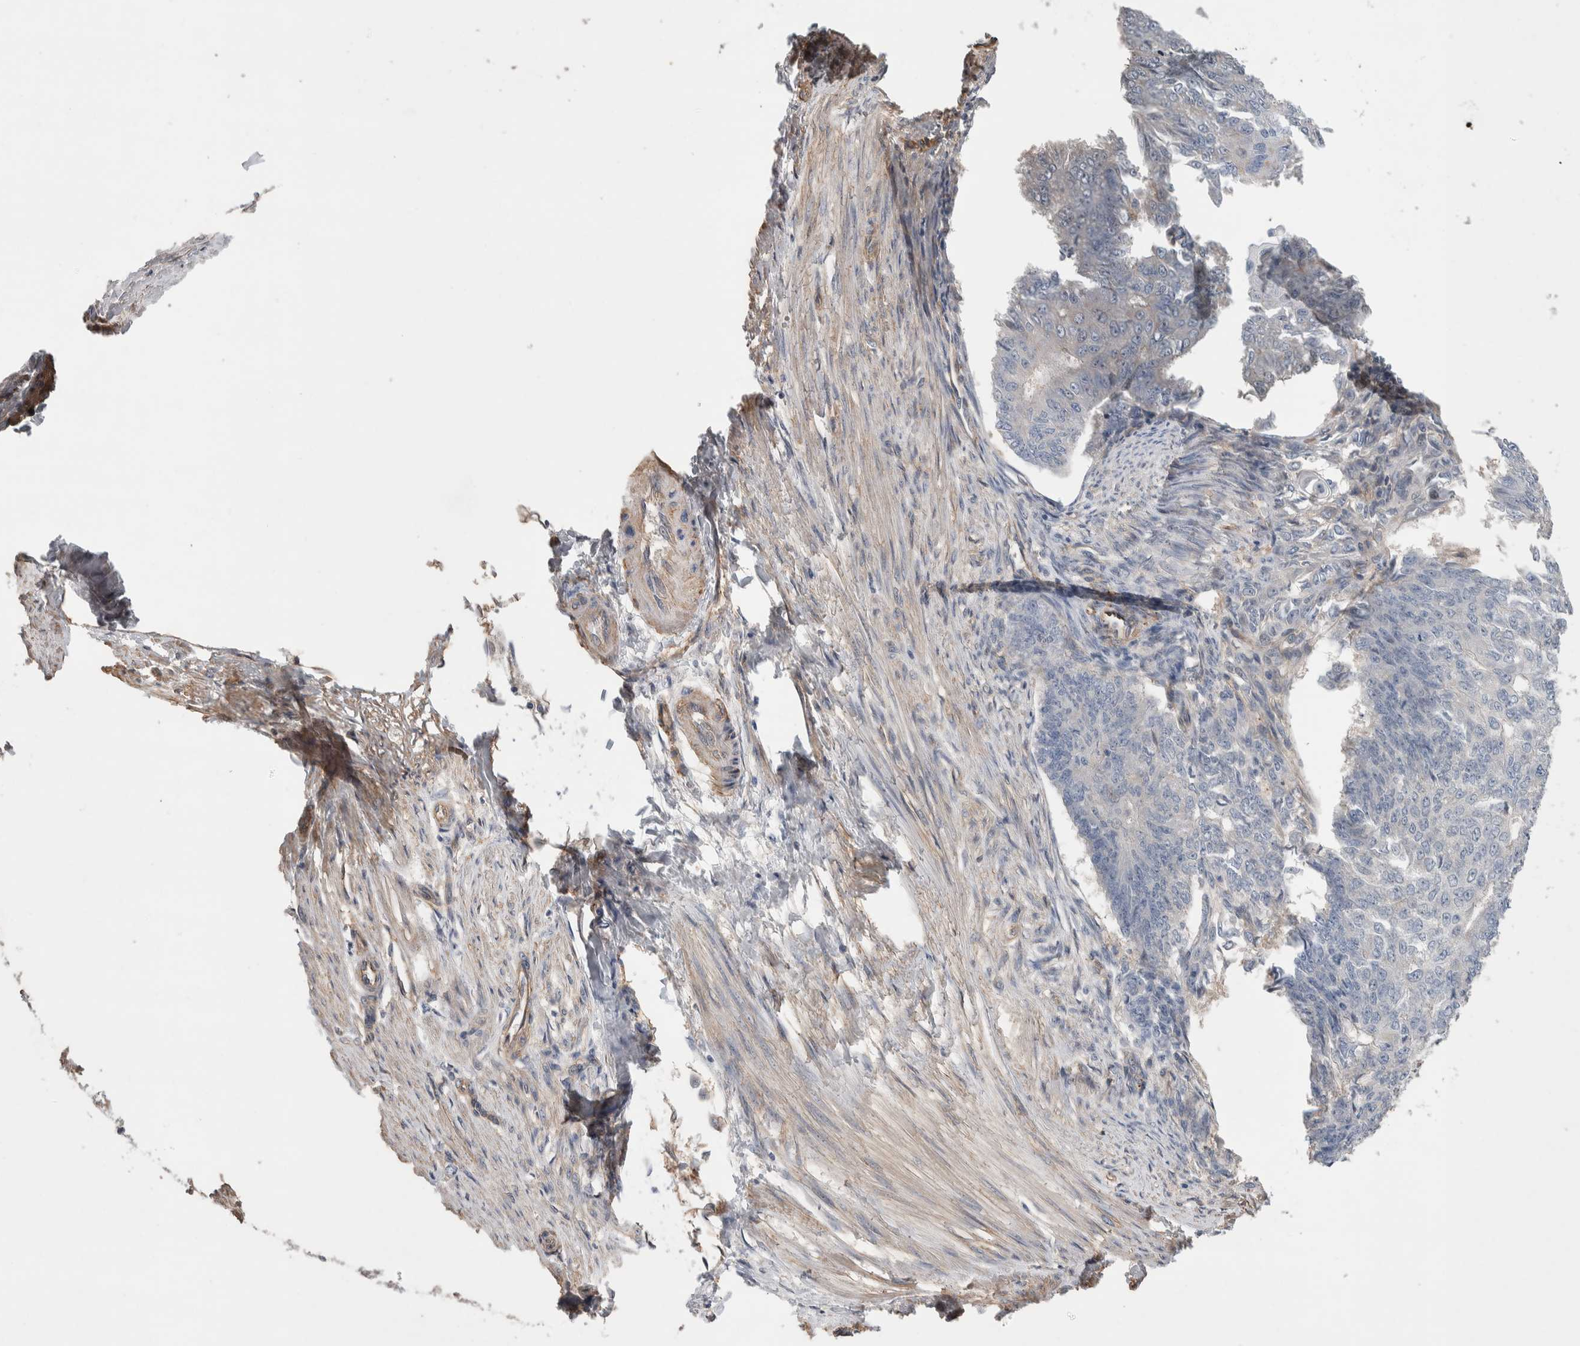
{"staining": {"intensity": "negative", "quantity": "none", "location": "none"}, "tissue": "endometrial cancer", "cell_type": "Tumor cells", "image_type": "cancer", "snomed": [{"axis": "morphology", "description": "Adenocarcinoma, NOS"}, {"axis": "topography", "description": "Endometrium"}], "caption": "This is a histopathology image of immunohistochemistry (IHC) staining of endometrial adenocarcinoma, which shows no expression in tumor cells.", "gene": "GCNA", "patient": {"sex": "female", "age": 32}}